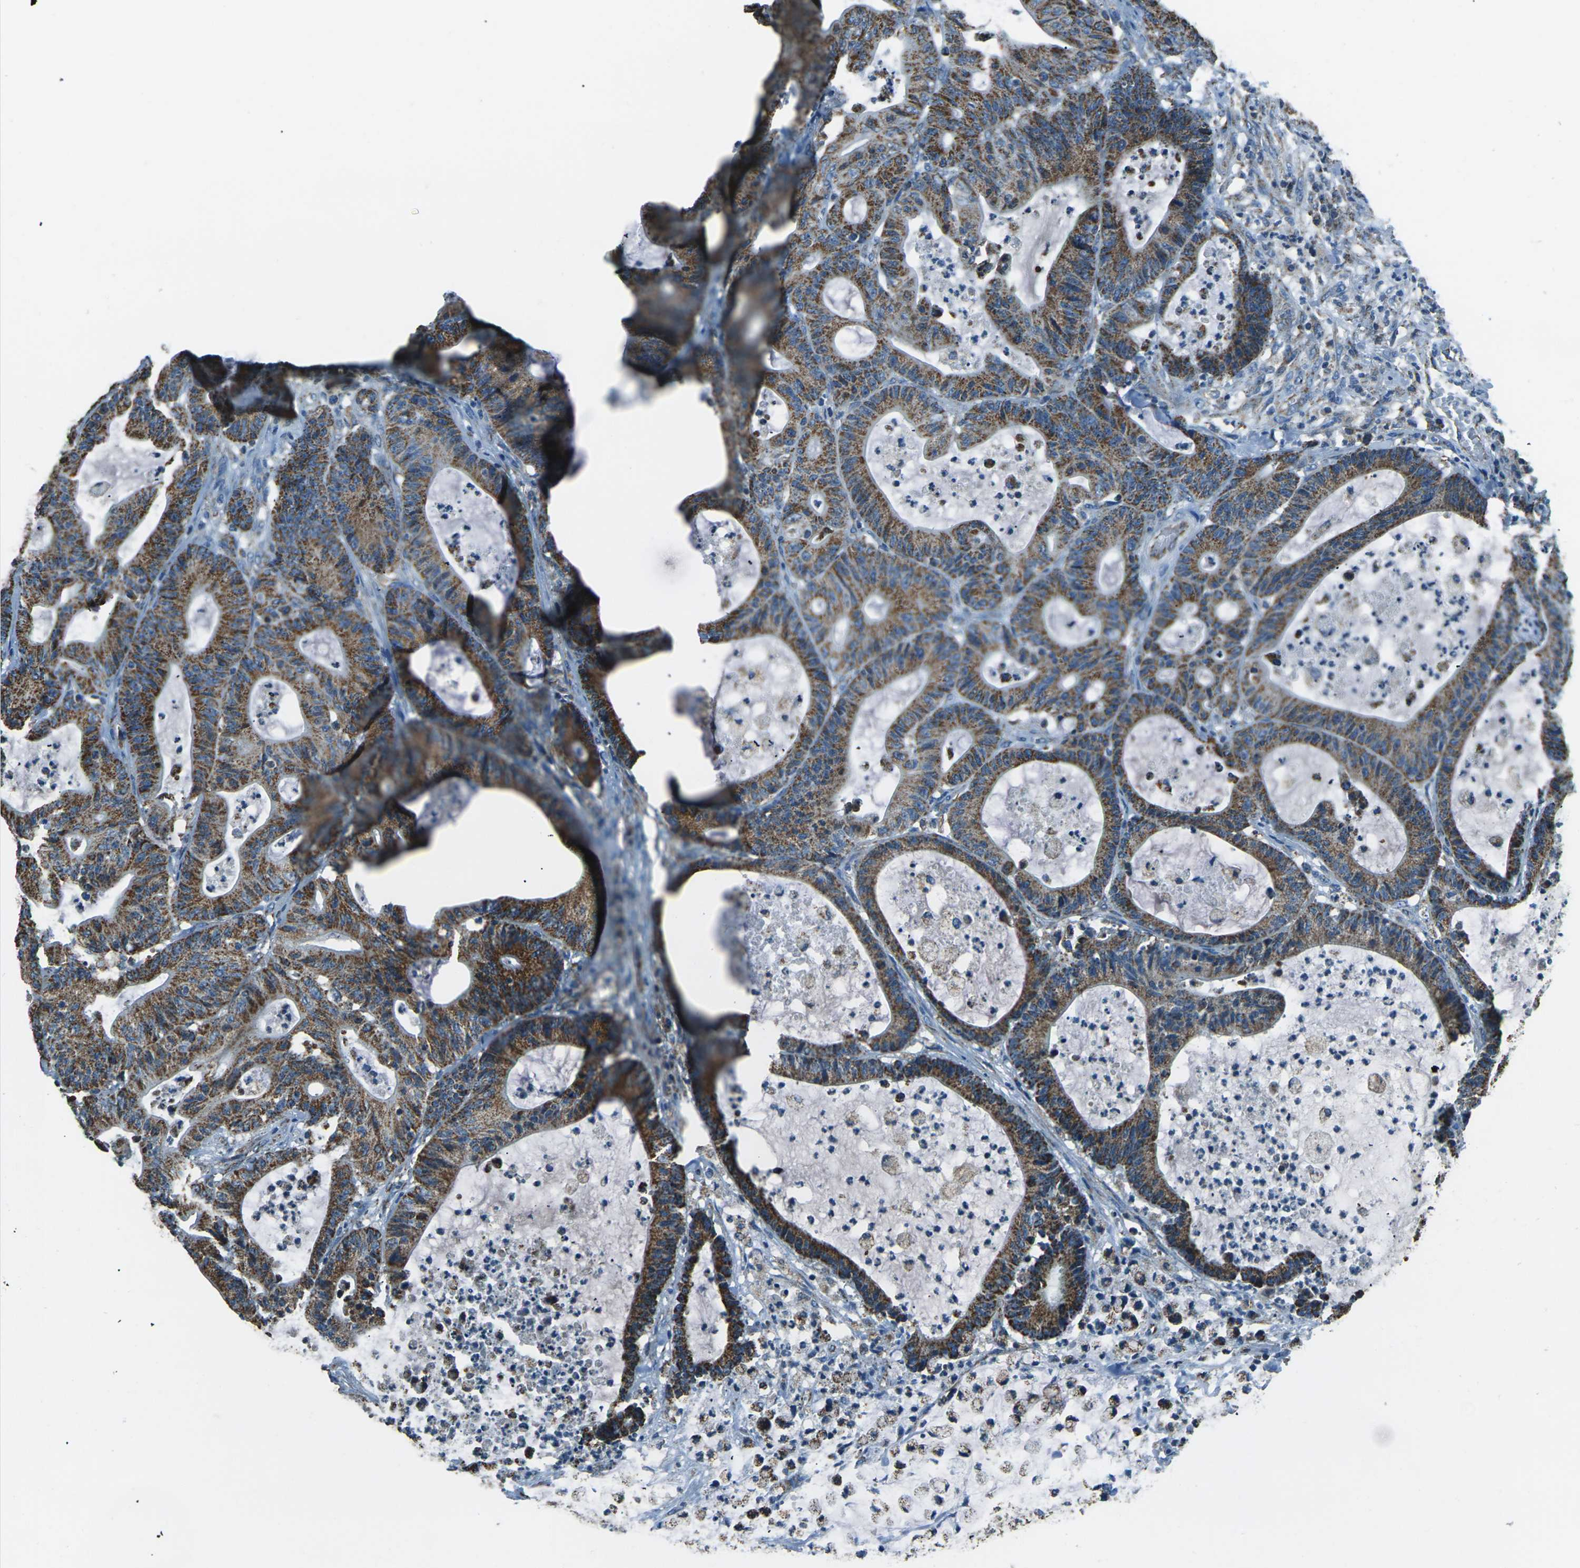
{"staining": {"intensity": "strong", "quantity": ">75%", "location": "cytoplasmic/membranous"}, "tissue": "colorectal cancer", "cell_type": "Tumor cells", "image_type": "cancer", "snomed": [{"axis": "morphology", "description": "Adenocarcinoma, NOS"}, {"axis": "topography", "description": "Colon"}], "caption": "Immunohistochemistry (IHC) image of adenocarcinoma (colorectal) stained for a protein (brown), which reveals high levels of strong cytoplasmic/membranous staining in approximately >75% of tumor cells.", "gene": "IRF3", "patient": {"sex": "female", "age": 84}}